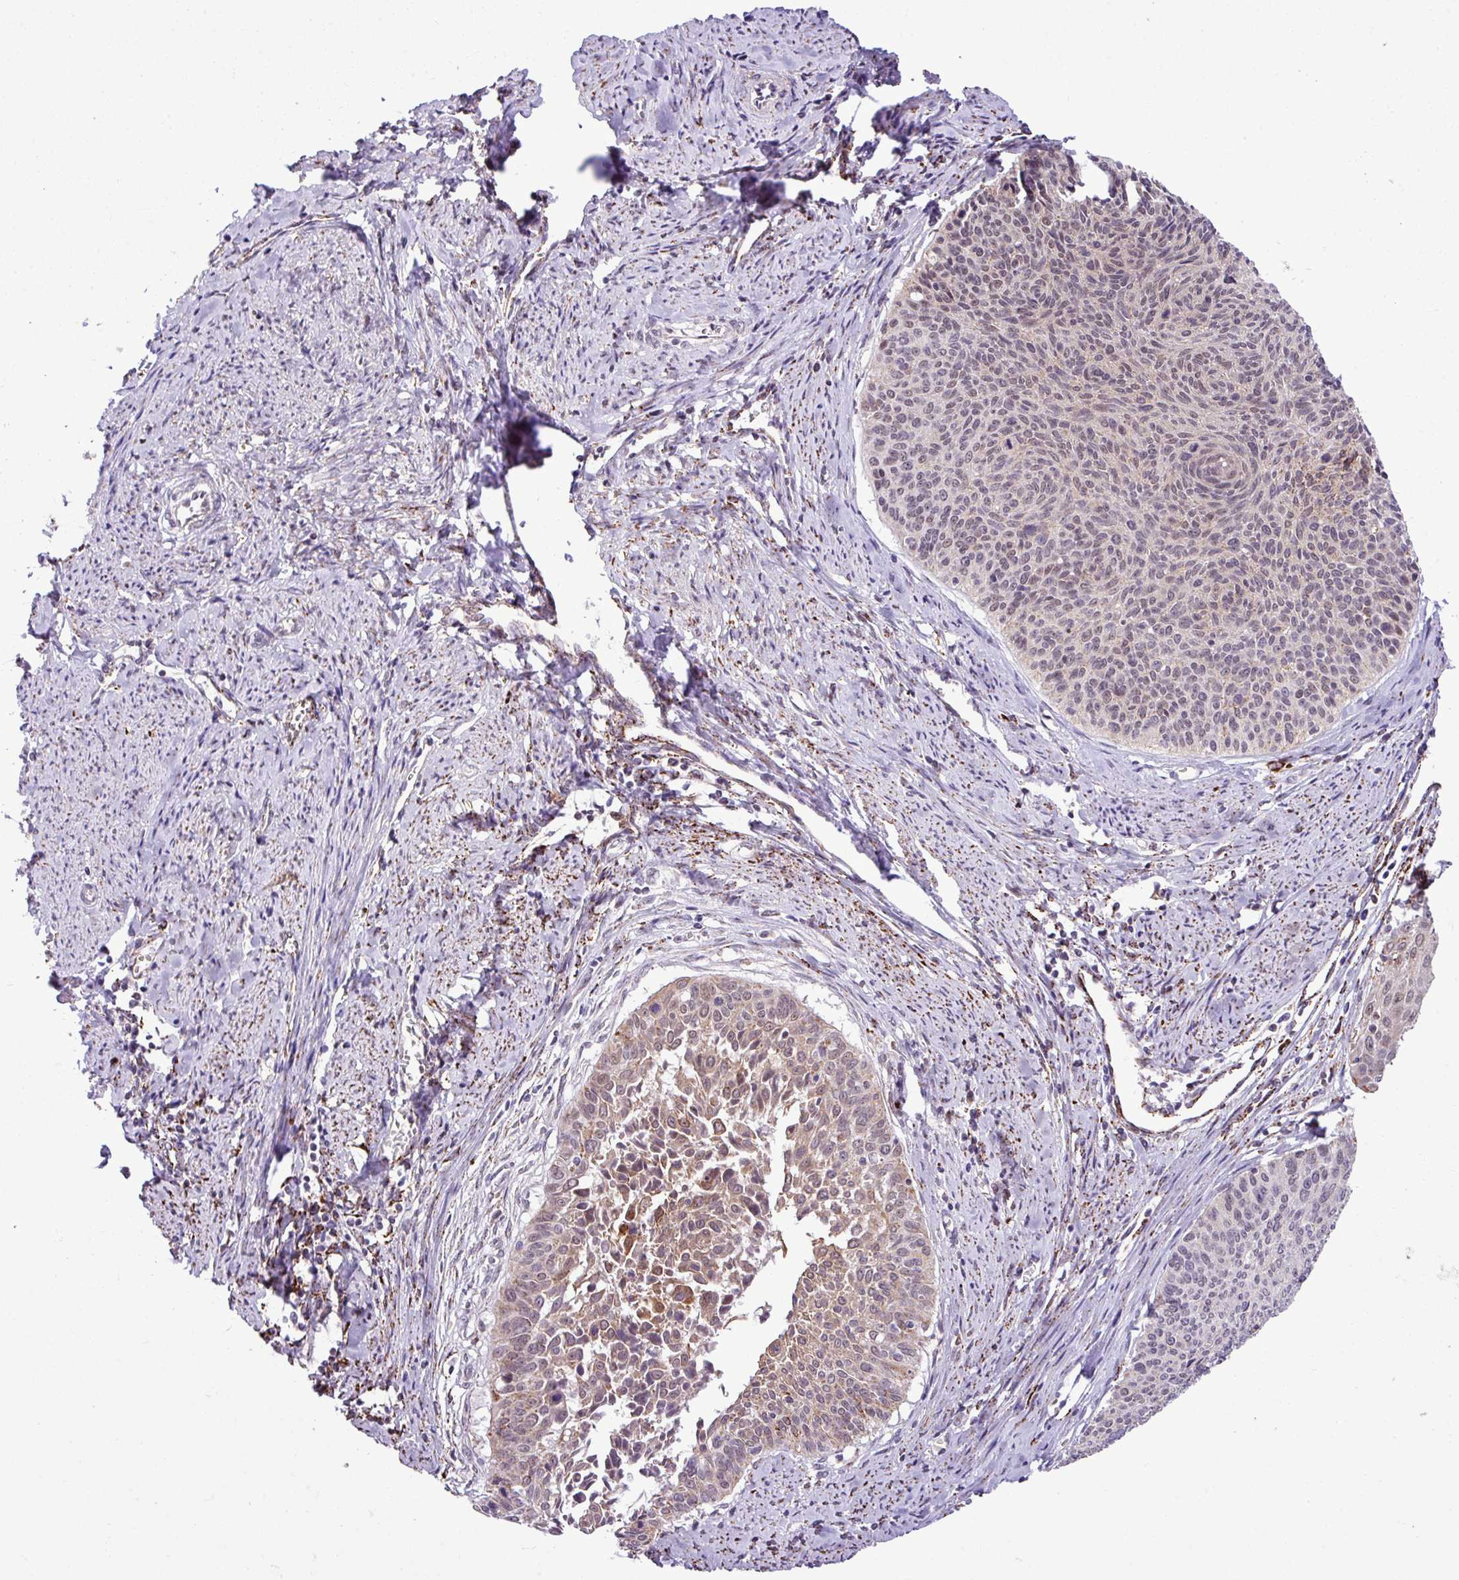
{"staining": {"intensity": "weak", "quantity": "25%-75%", "location": "cytoplasmic/membranous"}, "tissue": "cervical cancer", "cell_type": "Tumor cells", "image_type": "cancer", "snomed": [{"axis": "morphology", "description": "Squamous cell carcinoma, NOS"}, {"axis": "topography", "description": "Cervix"}], "caption": "Brown immunohistochemical staining in cervical squamous cell carcinoma displays weak cytoplasmic/membranous staining in approximately 25%-75% of tumor cells.", "gene": "SGPP1", "patient": {"sex": "female", "age": 55}}